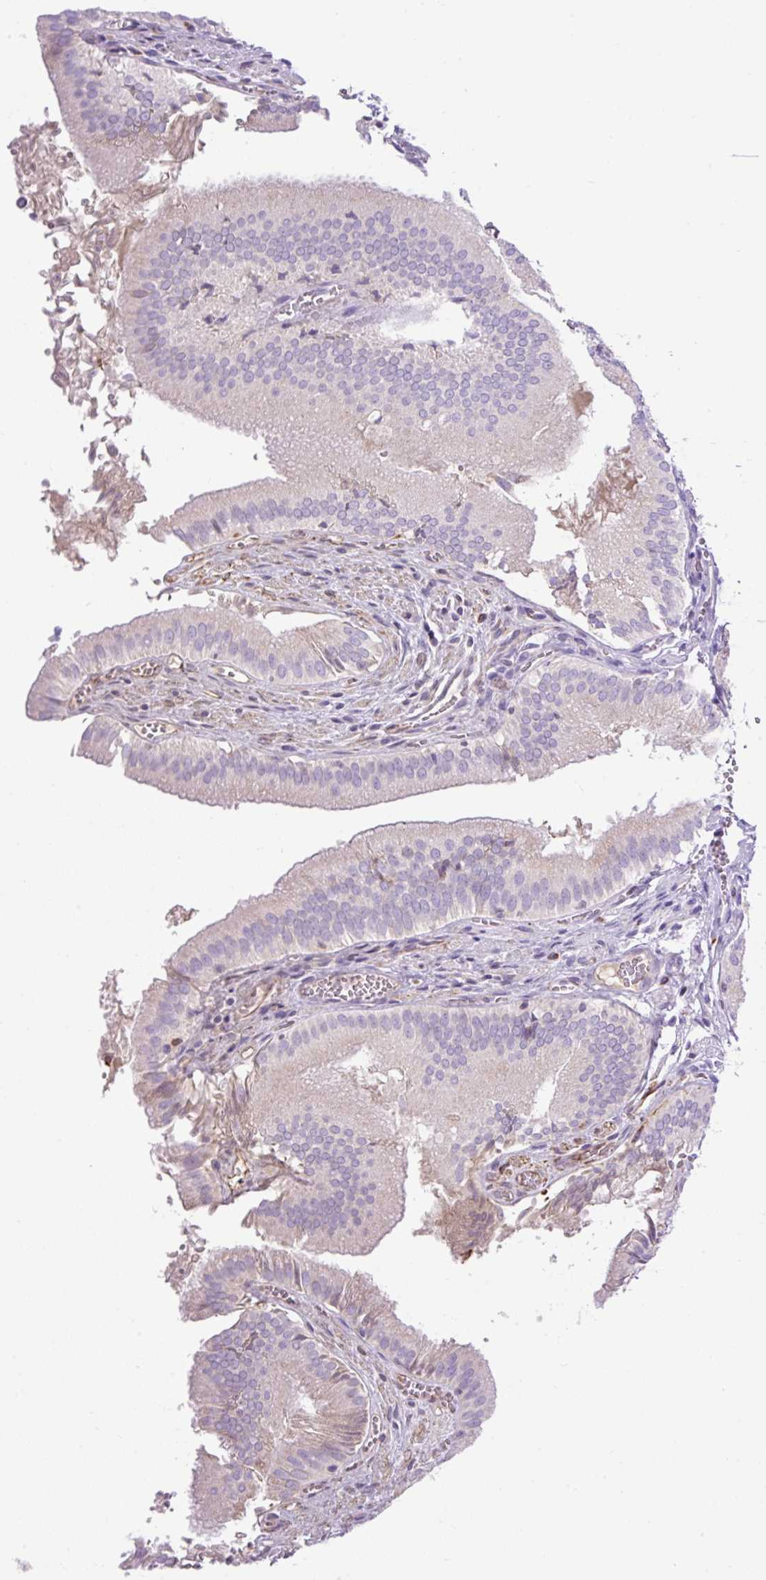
{"staining": {"intensity": "negative", "quantity": "none", "location": "none"}, "tissue": "gallbladder", "cell_type": "Glandular cells", "image_type": "normal", "snomed": [{"axis": "morphology", "description": "Normal tissue, NOS"}, {"axis": "topography", "description": "Gallbladder"}, {"axis": "topography", "description": "Peripheral nerve tissue"}], "caption": "Image shows no protein expression in glandular cells of benign gallbladder. The staining was performed using DAB to visualize the protein expression in brown, while the nuclei were stained in blue with hematoxylin (Magnification: 20x).", "gene": "SPTBN5", "patient": {"sex": "male", "age": 17}}